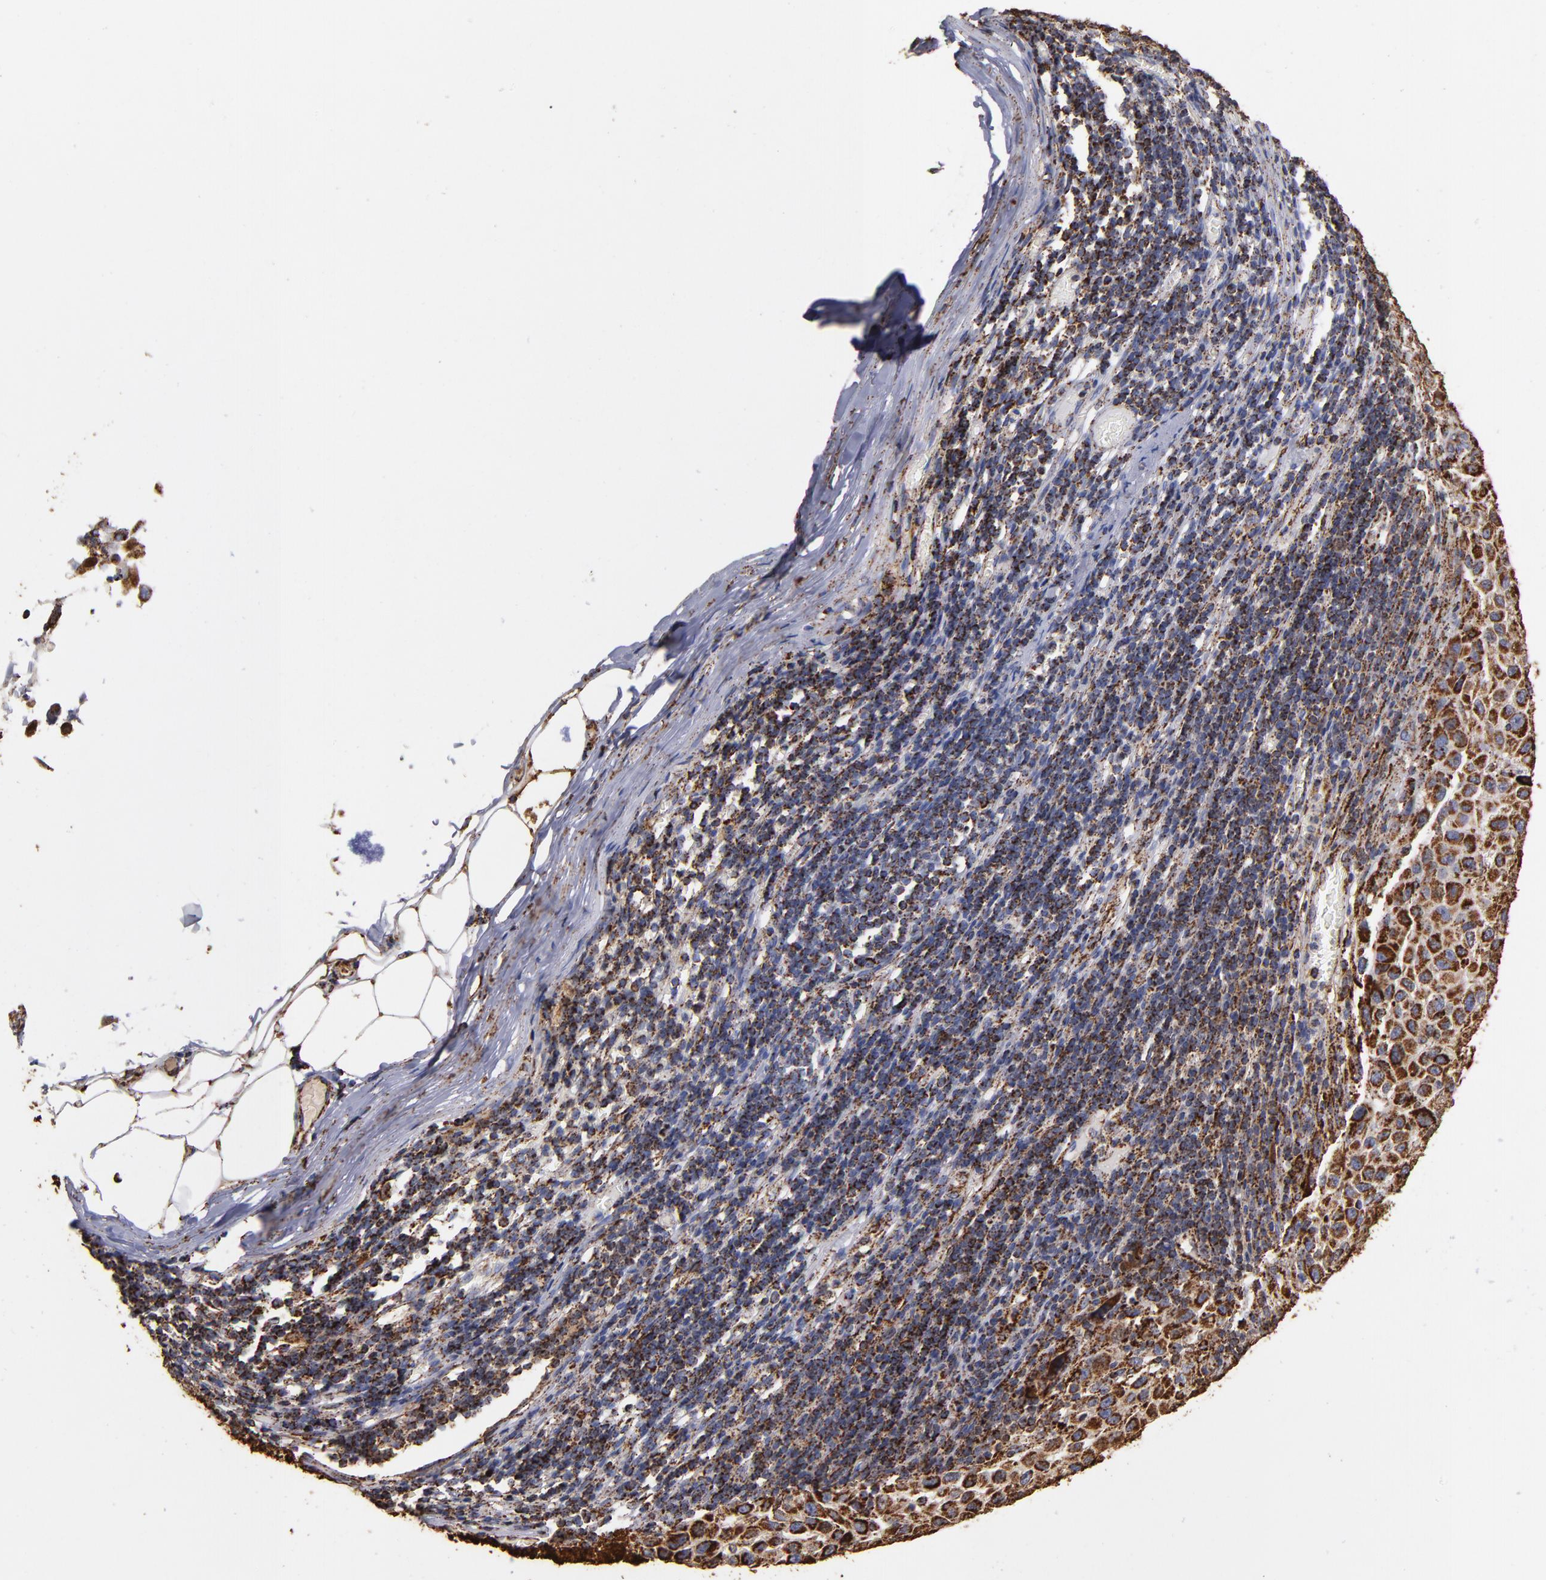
{"staining": {"intensity": "strong", "quantity": ">75%", "location": "cytoplasmic/membranous"}, "tissue": "melanoma", "cell_type": "Tumor cells", "image_type": "cancer", "snomed": [{"axis": "morphology", "description": "Malignant melanoma, Metastatic site"}, {"axis": "topography", "description": "Lymph node"}], "caption": "Tumor cells show high levels of strong cytoplasmic/membranous expression in about >75% of cells in malignant melanoma (metastatic site).", "gene": "SOD2", "patient": {"sex": "male", "age": 61}}